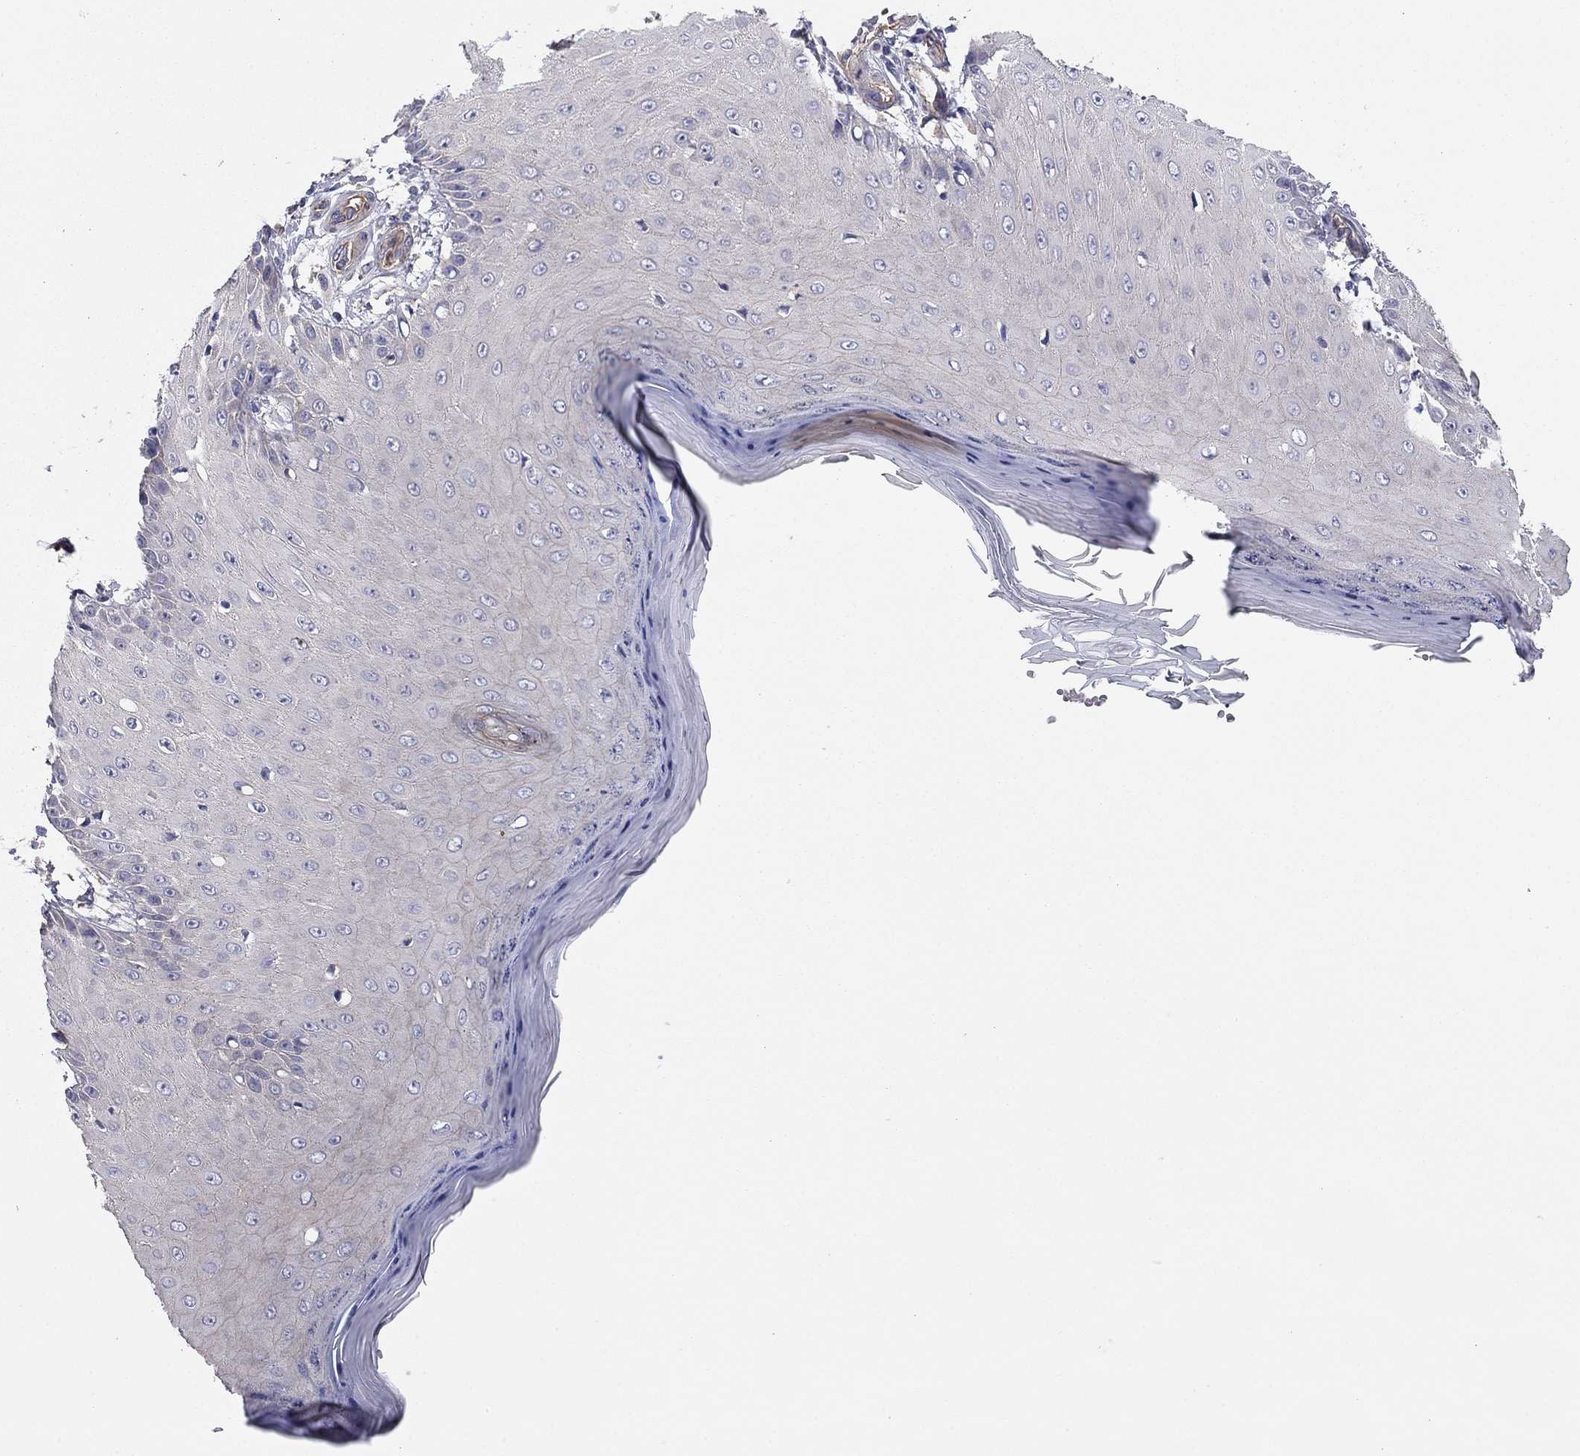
{"staining": {"intensity": "negative", "quantity": "none", "location": "none"}, "tissue": "skin cancer", "cell_type": "Tumor cells", "image_type": "cancer", "snomed": [{"axis": "morphology", "description": "Inflammation, NOS"}, {"axis": "morphology", "description": "Squamous cell carcinoma, NOS"}, {"axis": "topography", "description": "Skin"}], "caption": "A histopathology image of skin squamous cell carcinoma stained for a protein shows no brown staining in tumor cells. The staining was performed using DAB (3,3'-diaminobenzidine) to visualize the protein expression in brown, while the nuclei were stained in blue with hematoxylin (Magnification: 20x).", "gene": "TCHH", "patient": {"sex": "male", "age": 70}}